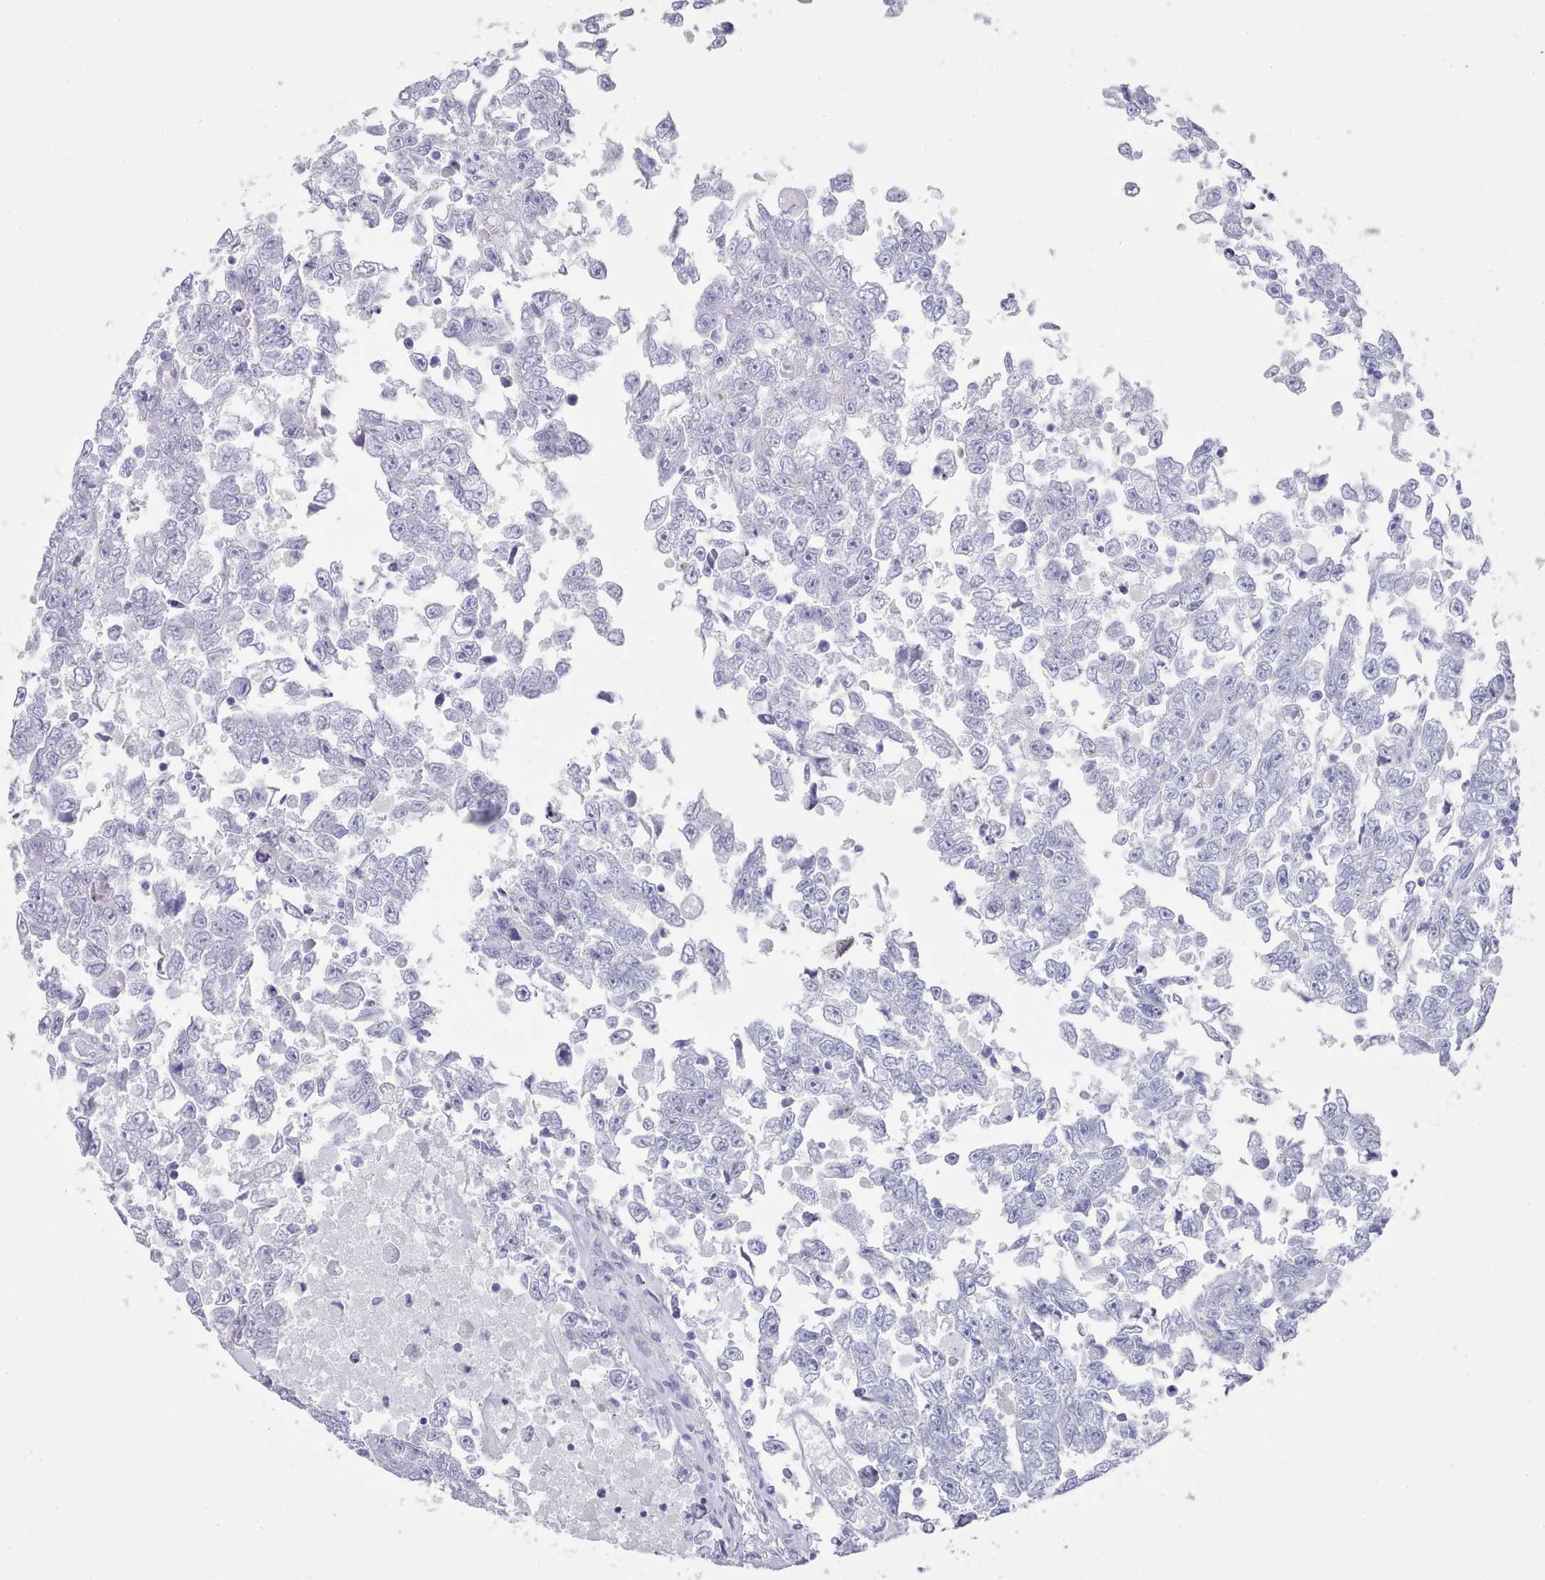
{"staining": {"intensity": "negative", "quantity": "none", "location": "none"}, "tissue": "testis cancer", "cell_type": "Tumor cells", "image_type": "cancer", "snomed": [{"axis": "morphology", "description": "Carcinoma, Embryonal, NOS"}, {"axis": "topography", "description": "Testis"}], "caption": "Immunohistochemical staining of testis embryonal carcinoma exhibits no significant staining in tumor cells.", "gene": "LRRC37A", "patient": {"sex": "male", "age": 25}}